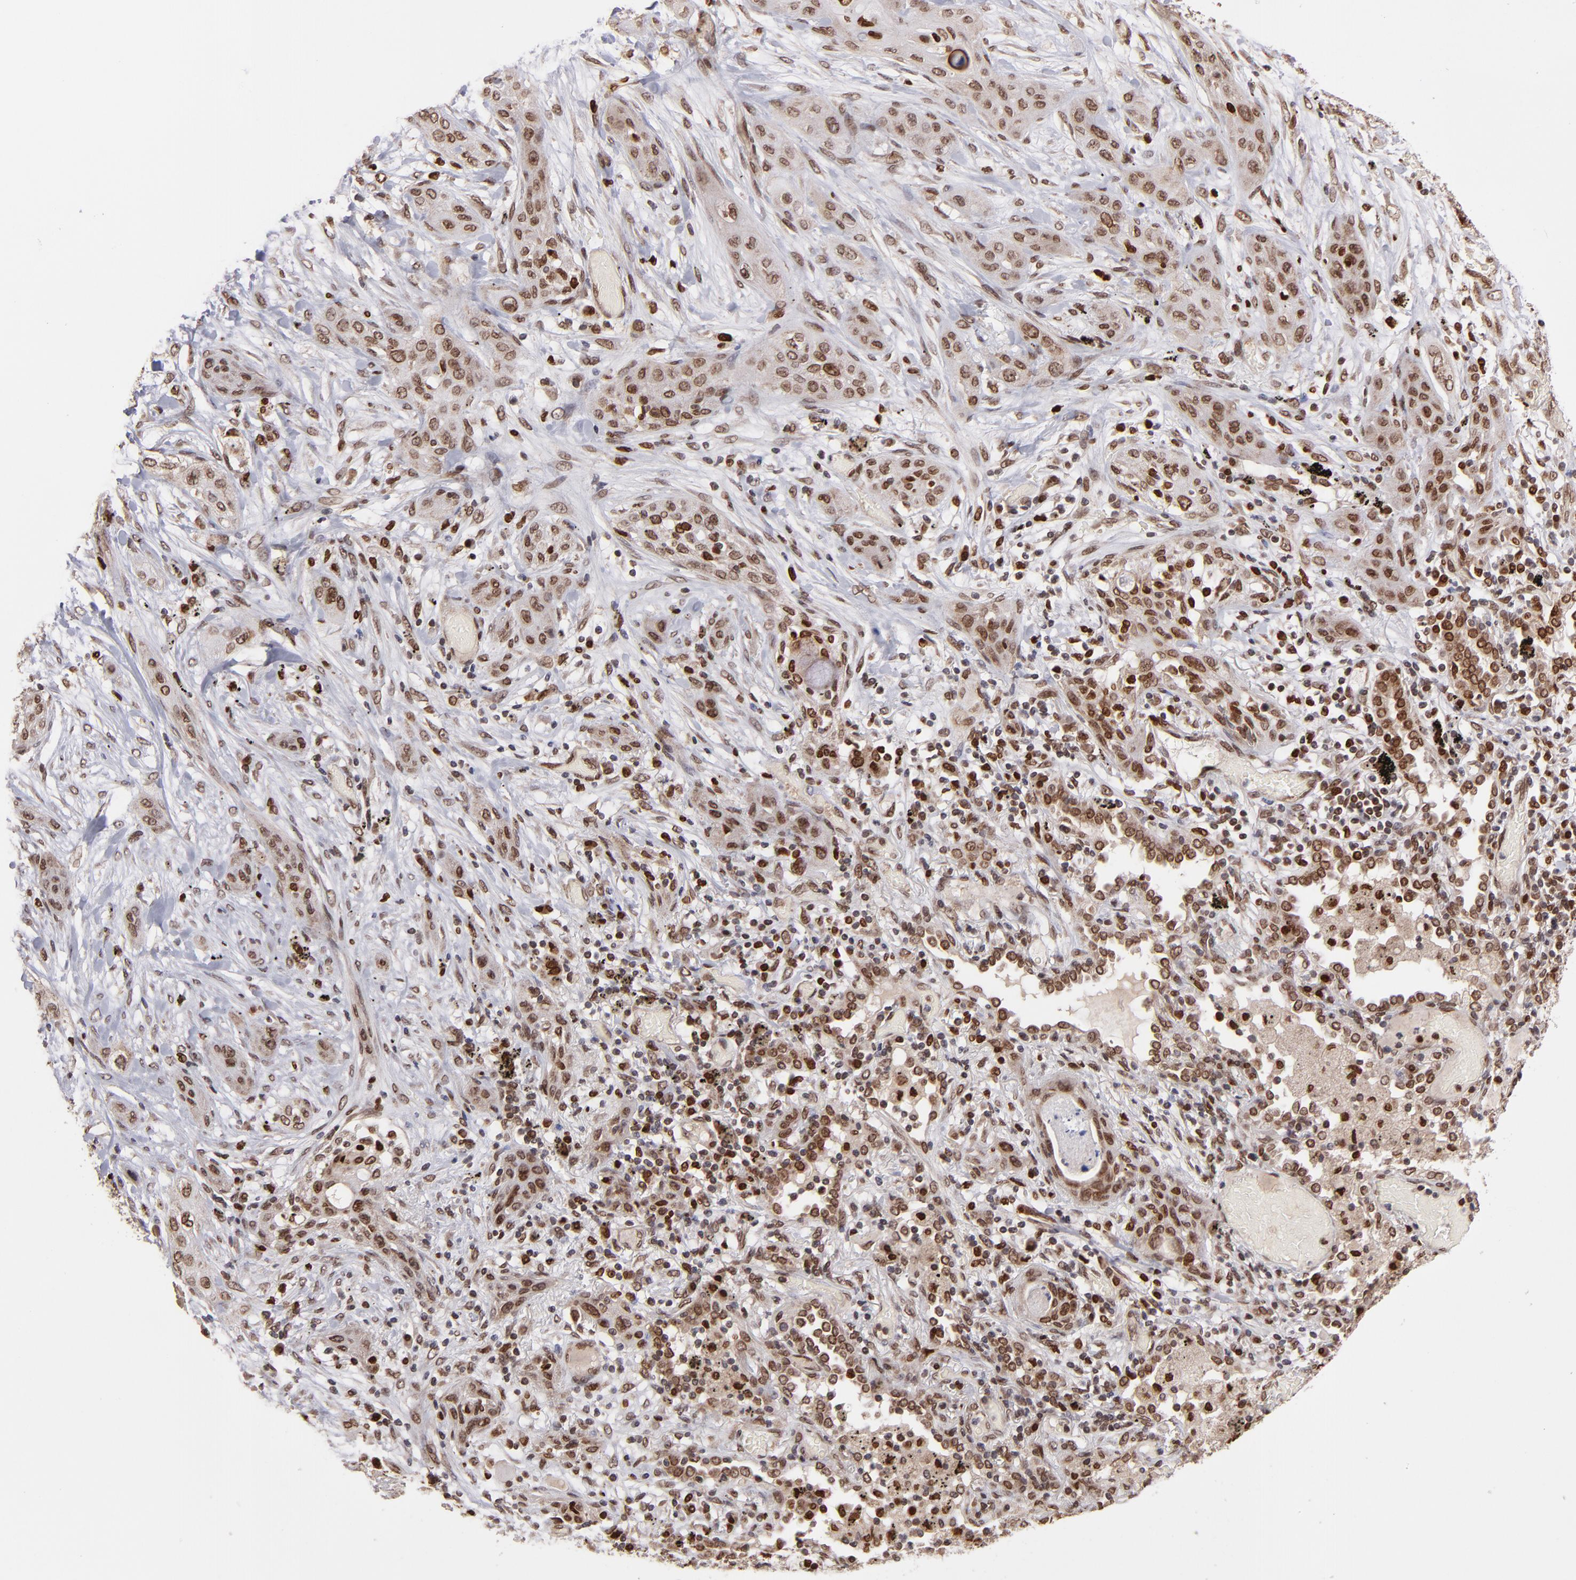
{"staining": {"intensity": "moderate", "quantity": ">75%", "location": "cytoplasmic/membranous,nuclear"}, "tissue": "lung cancer", "cell_type": "Tumor cells", "image_type": "cancer", "snomed": [{"axis": "morphology", "description": "Squamous cell carcinoma, NOS"}, {"axis": "topography", "description": "Lung"}], "caption": "The histopathology image exhibits a brown stain indicating the presence of a protein in the cytoplasmic/membranous and nuclear of tumor cells in lung cancer.", "gene": "TOP1MT", "patient": {"sex": "female", "age": 47}}